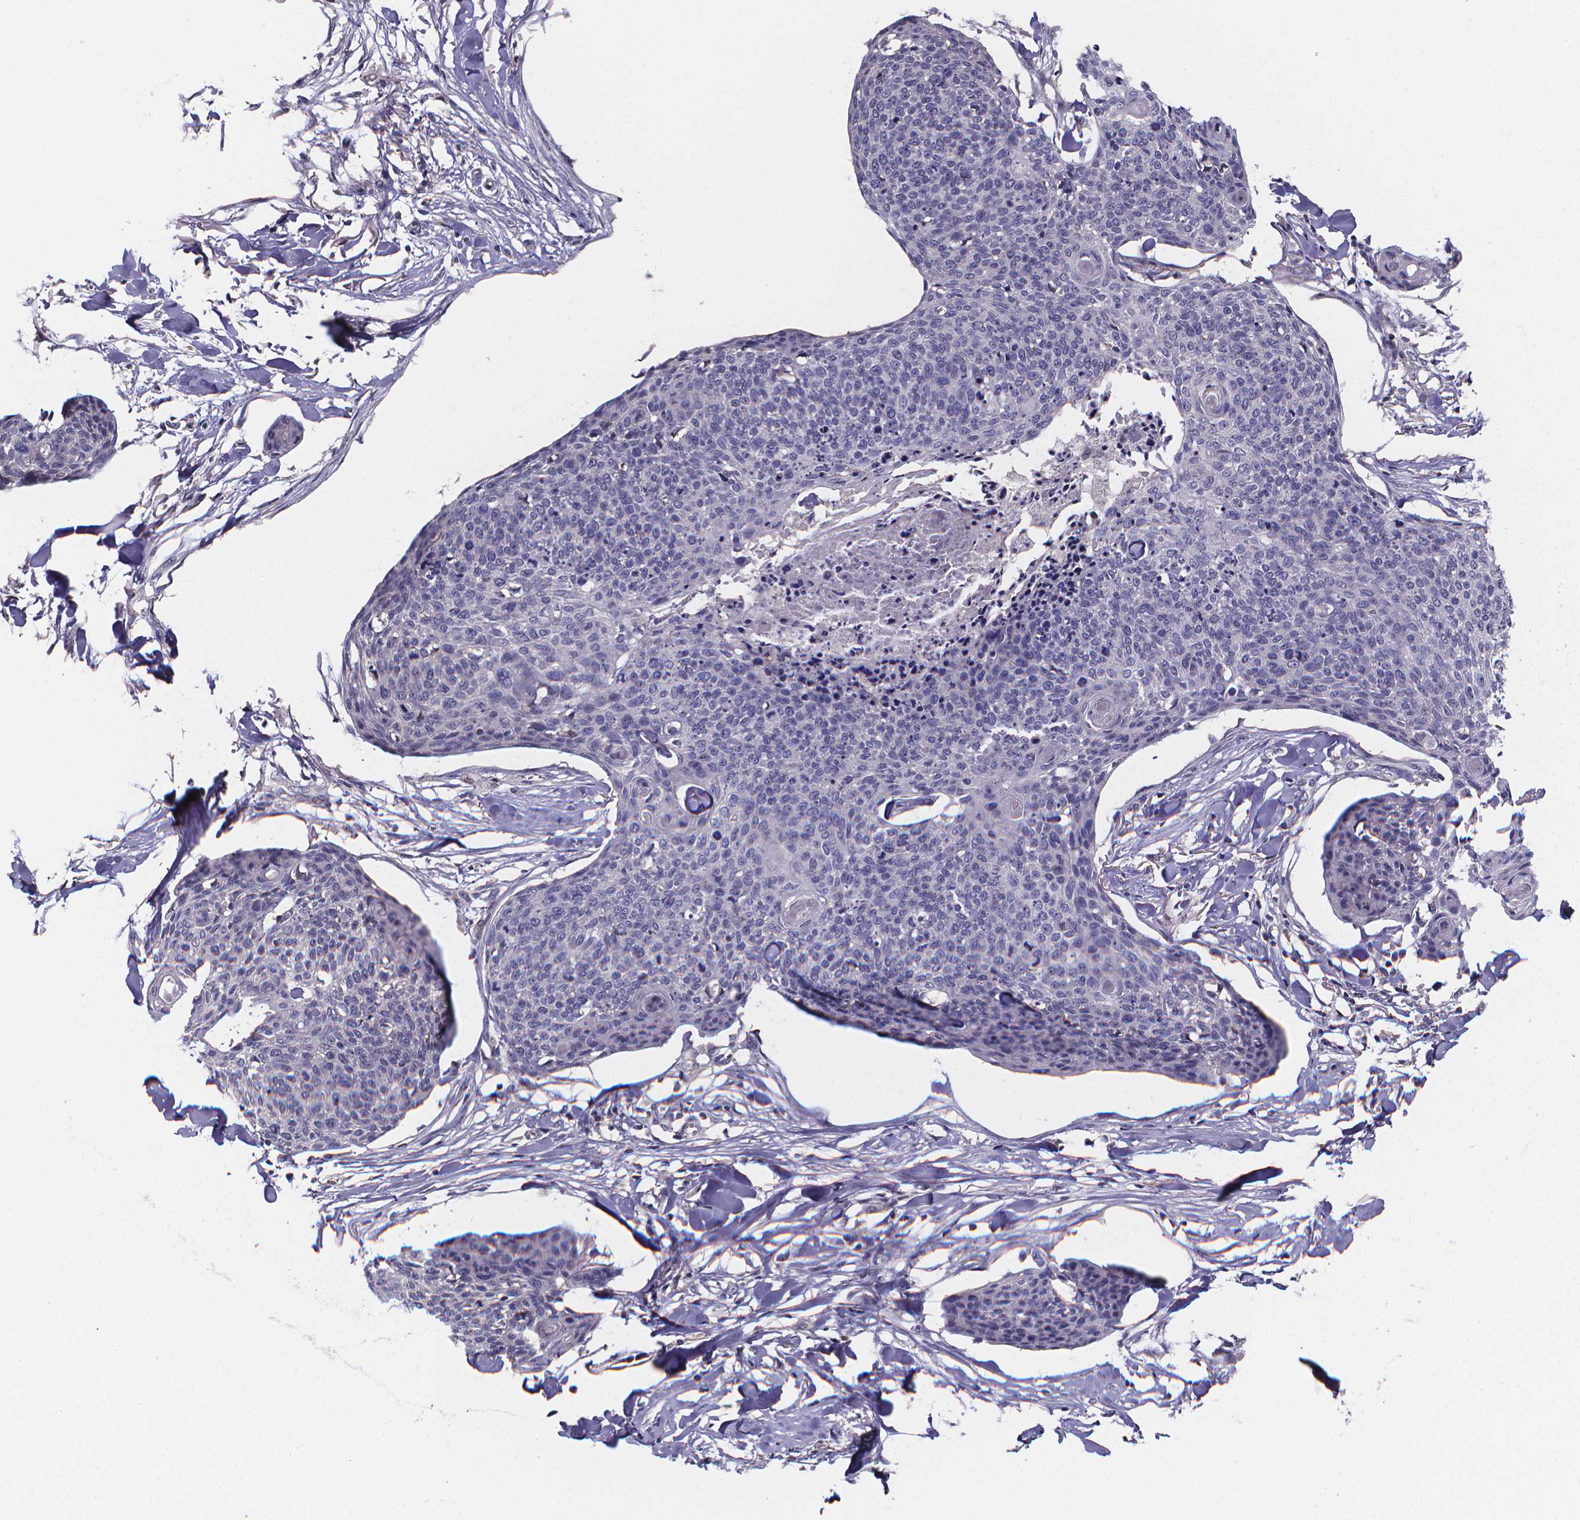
{"staining": {"intensity": "negative", "quantity": "none", "location": "none"}, "tissue": "skin cancer", "cell_type": "Tumor cells", "image_type": "cancer", "snomed": [{"axis": "morphology", "description": "Squamous cell carcinoma, NOS"}, {"axis": "topography", "description": "Skin"}, {"axis": "topography", "description": "Vulva"}], "caption": "Tumor cells are negative for brown protein staining in skin squamous cell carcinoma.", "gene": "PAH", "patient": {"sex": "female", "age": 75}}